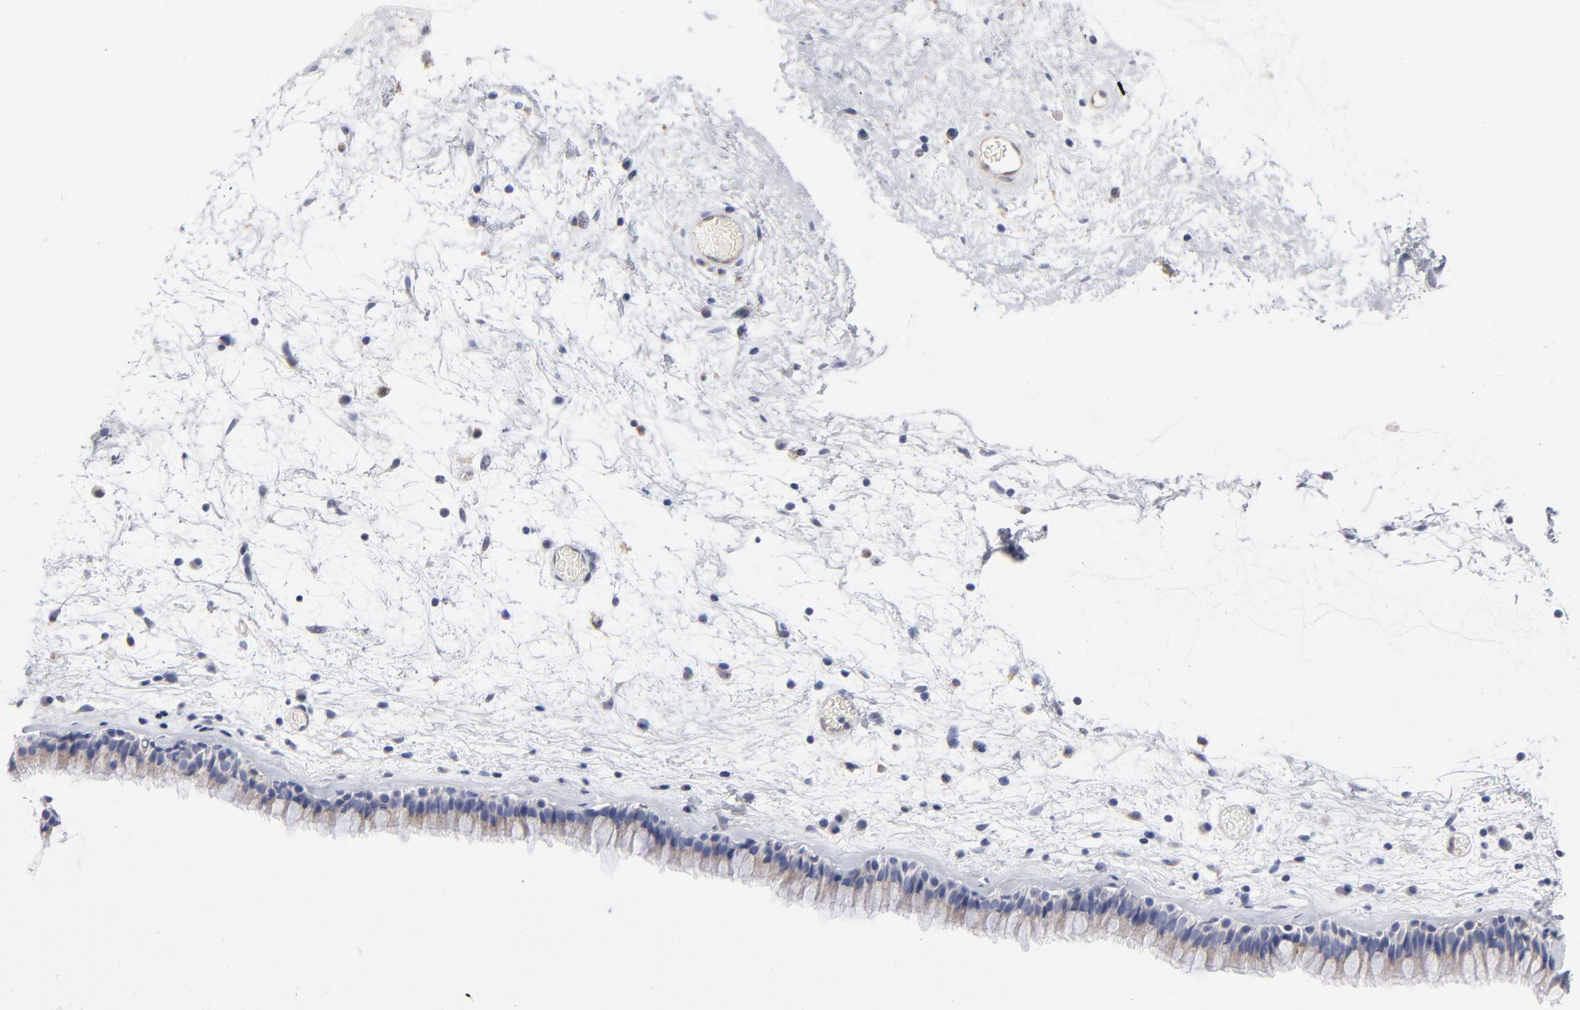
{"staining": {"intensity": "weak", "quantity": ">75%", "location": "cytoplasmic/membranous"}, "tissue": "nasopharynx", "cell_type": "Respiratory epithelial cells", "image_type": "normal", "snomed": [{"axis": "morphology", "description": "Normal tissue, NOS"}, {"axis": "morphology", "description": "Inflammation, NOS"}, {"axis": "topography", "description": "Nasopharynx"}], "caption": "Benign nasopharynx was stained to show a protein in brown. There is low levels of weak cytoplasmic/membranous expression in about >75% of respiratory epithelial cells. (brown staining indicates protein expression, while blue staining denotes nuclei).", "gene": "ARRB1", "patient": {"sex": "male", "age": 48}}